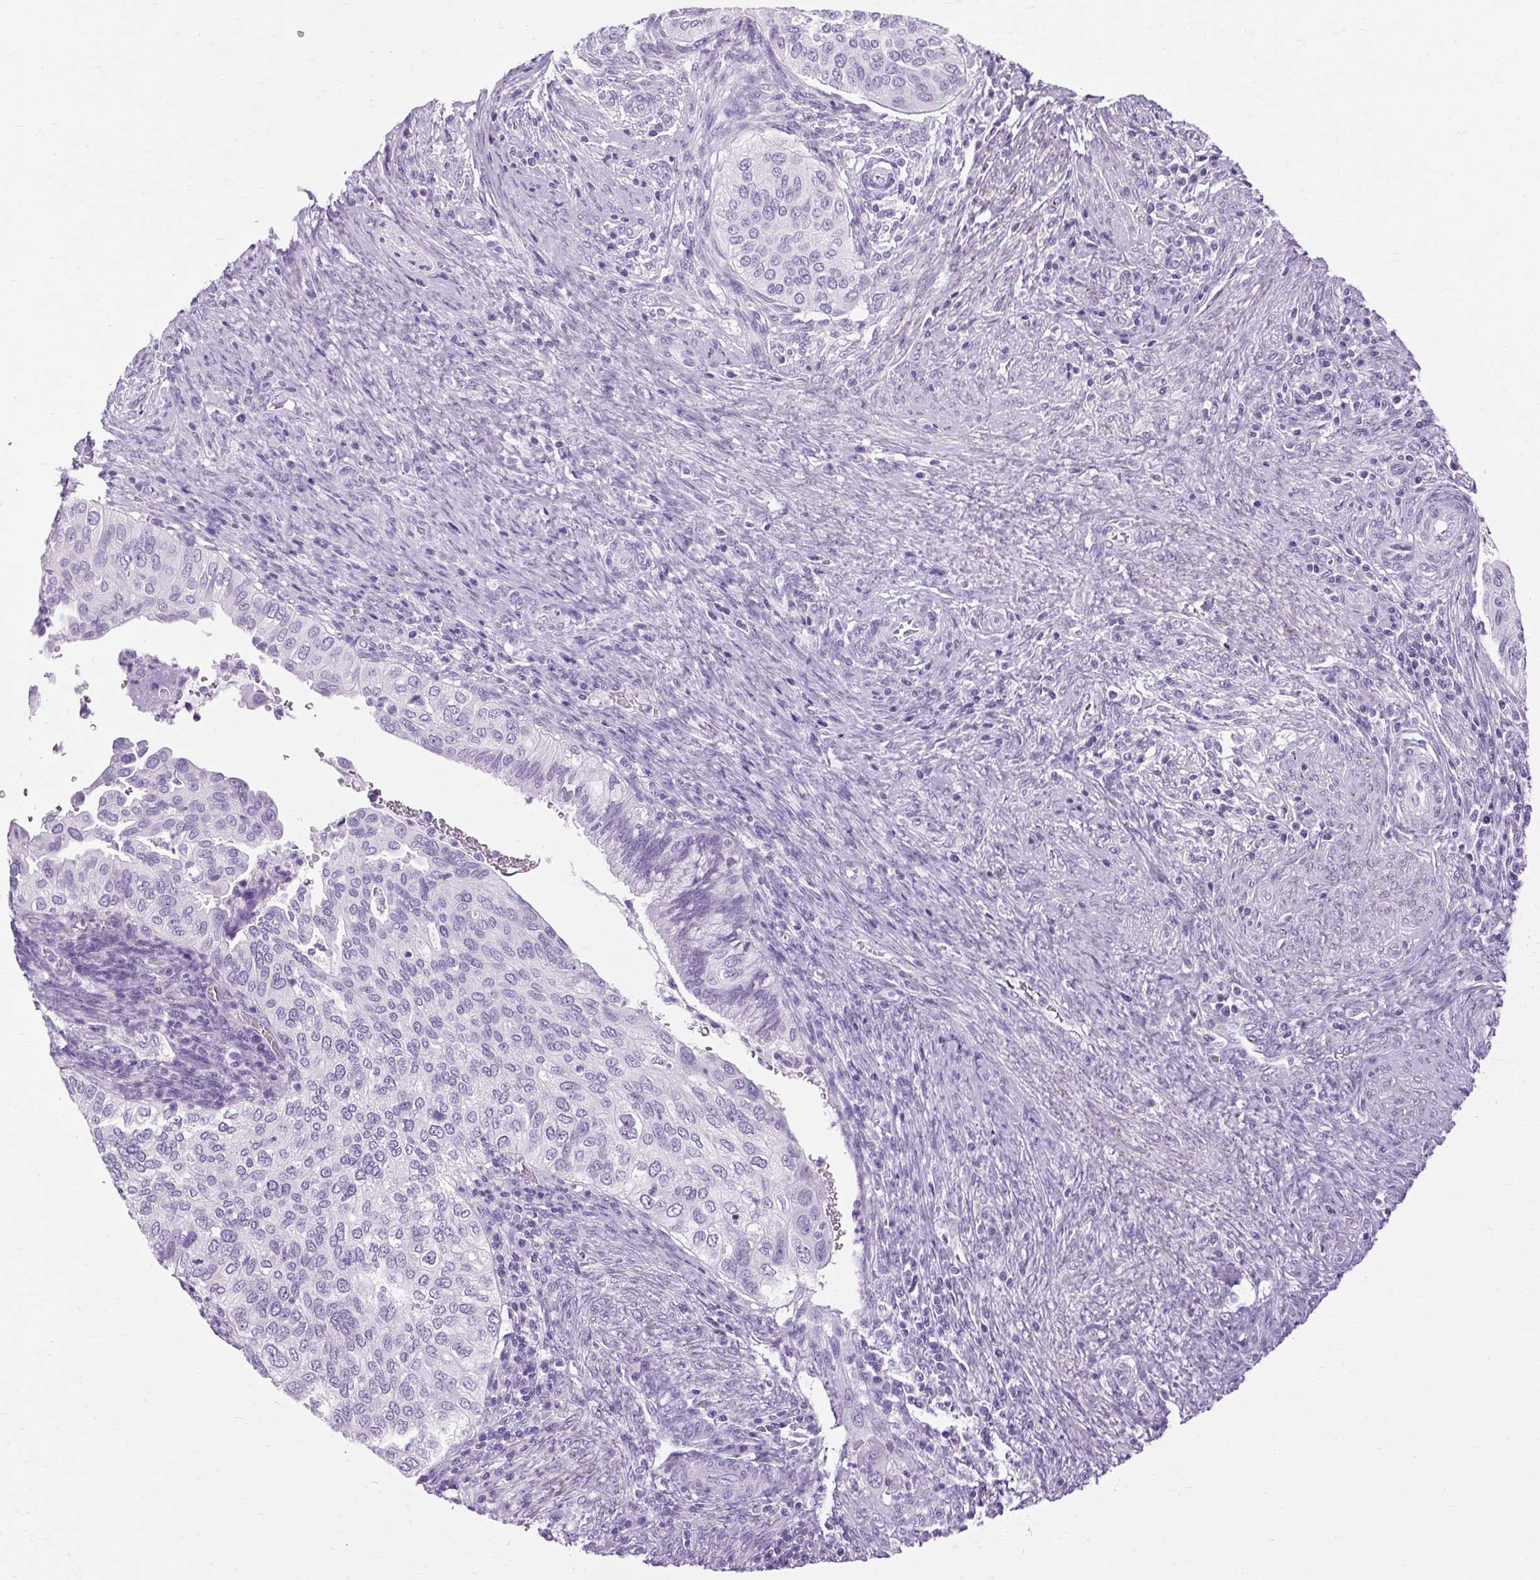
{"staining": {"intensity": "negative", "quantity": "none", "location": "none"}, "tissue": "cervical cancer", "cell_type": "Tumor cells", "image_type": "cancer", "snomed": [{"axis": "morphology", "description": "Squamous cell carcinoma, NOS"}, {"axis": "topography", "description": "Cervix"}], "caption": "Cervical cancer was stained to show a protein in brown. There is no significant staining in tumor cells.", "gene": "B3GNT4", "patient": {"sex": "female", "age": 38}}